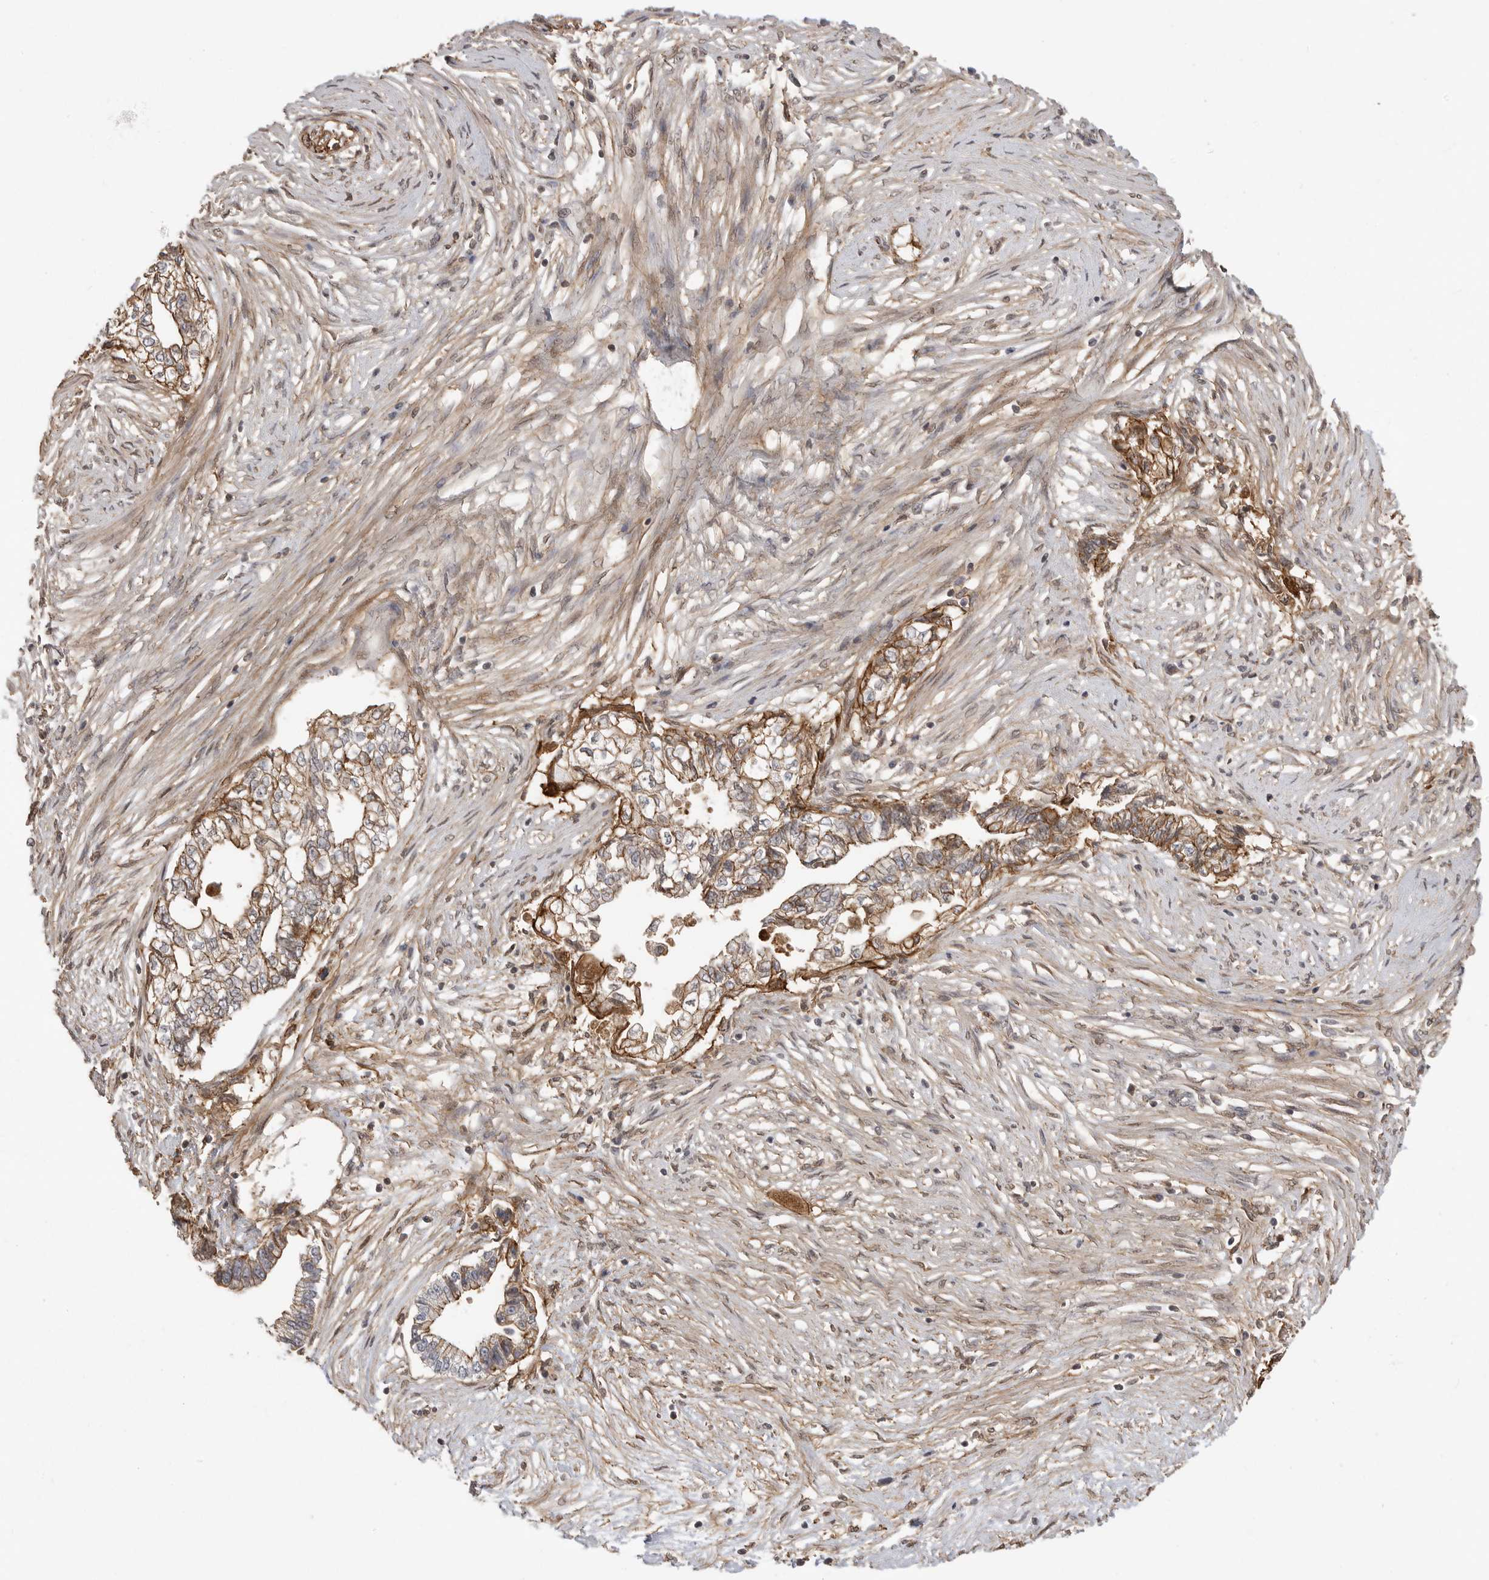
{"staining": {"intensity": "strong", "quantity": ">75%", "location": "cytoplasmic/membranous"}, "tissue": "pancreatic cancer", "cell_type": "Tumor cells", "image_type": "cancer", "snomed": [{"axis": "morphology", "description": "Adenocarcinoma, NOS"}, {"axis": "topography", "description": "Pancreas"}], "caption": "Pancreatic cancer (adenocarcinoma) stained for a protein shows strong cytoplasmic/membranous positivity in tumor cells.", "gene": "NECTIN1", "patient": {"sex": "male", "age": 72}}